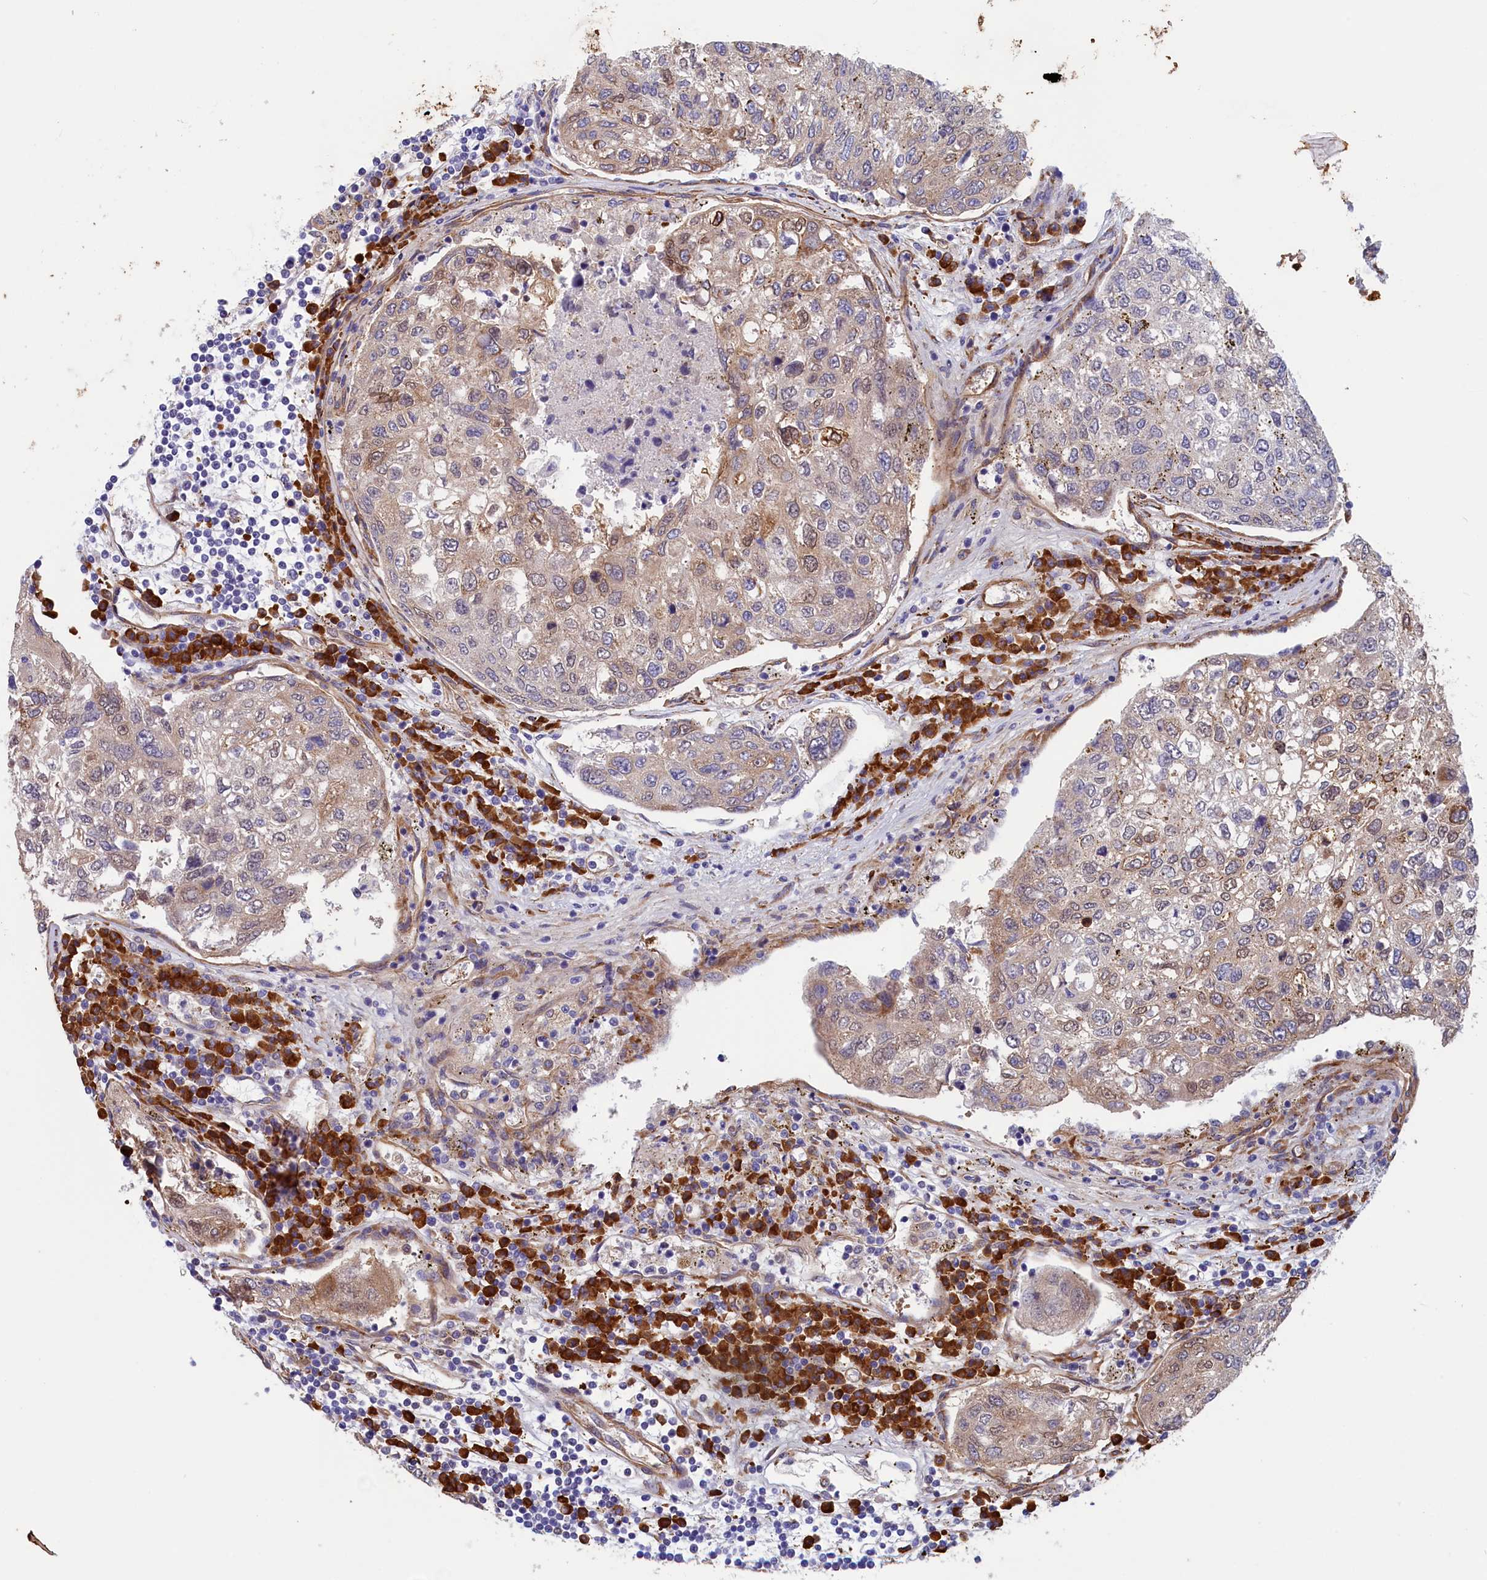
{"staining": {"intensity": "moderate", "quantity": "25%-75%", "location": "cytoplasmic/membranous"}, "tissue": "urothelial cancer", "cell_type": "Tumor cells", "image_type": "cancer", "snomed": [{"axis": "morphology", "description": "Urothelial carcinoma, High grade"}, {"axis": "topography", "description": "Lymph node"}, {"axis": "topography", "description": "Urinary bladder"}], "caption": "Immunohistochemical staining of urothelial cancer shows medium levels of moderate cytoplasmic/membranous staining in about 25%-75% of tumor cells.", "gene": "CCDC68", "patient": {"sex": "male", "age": 51}}